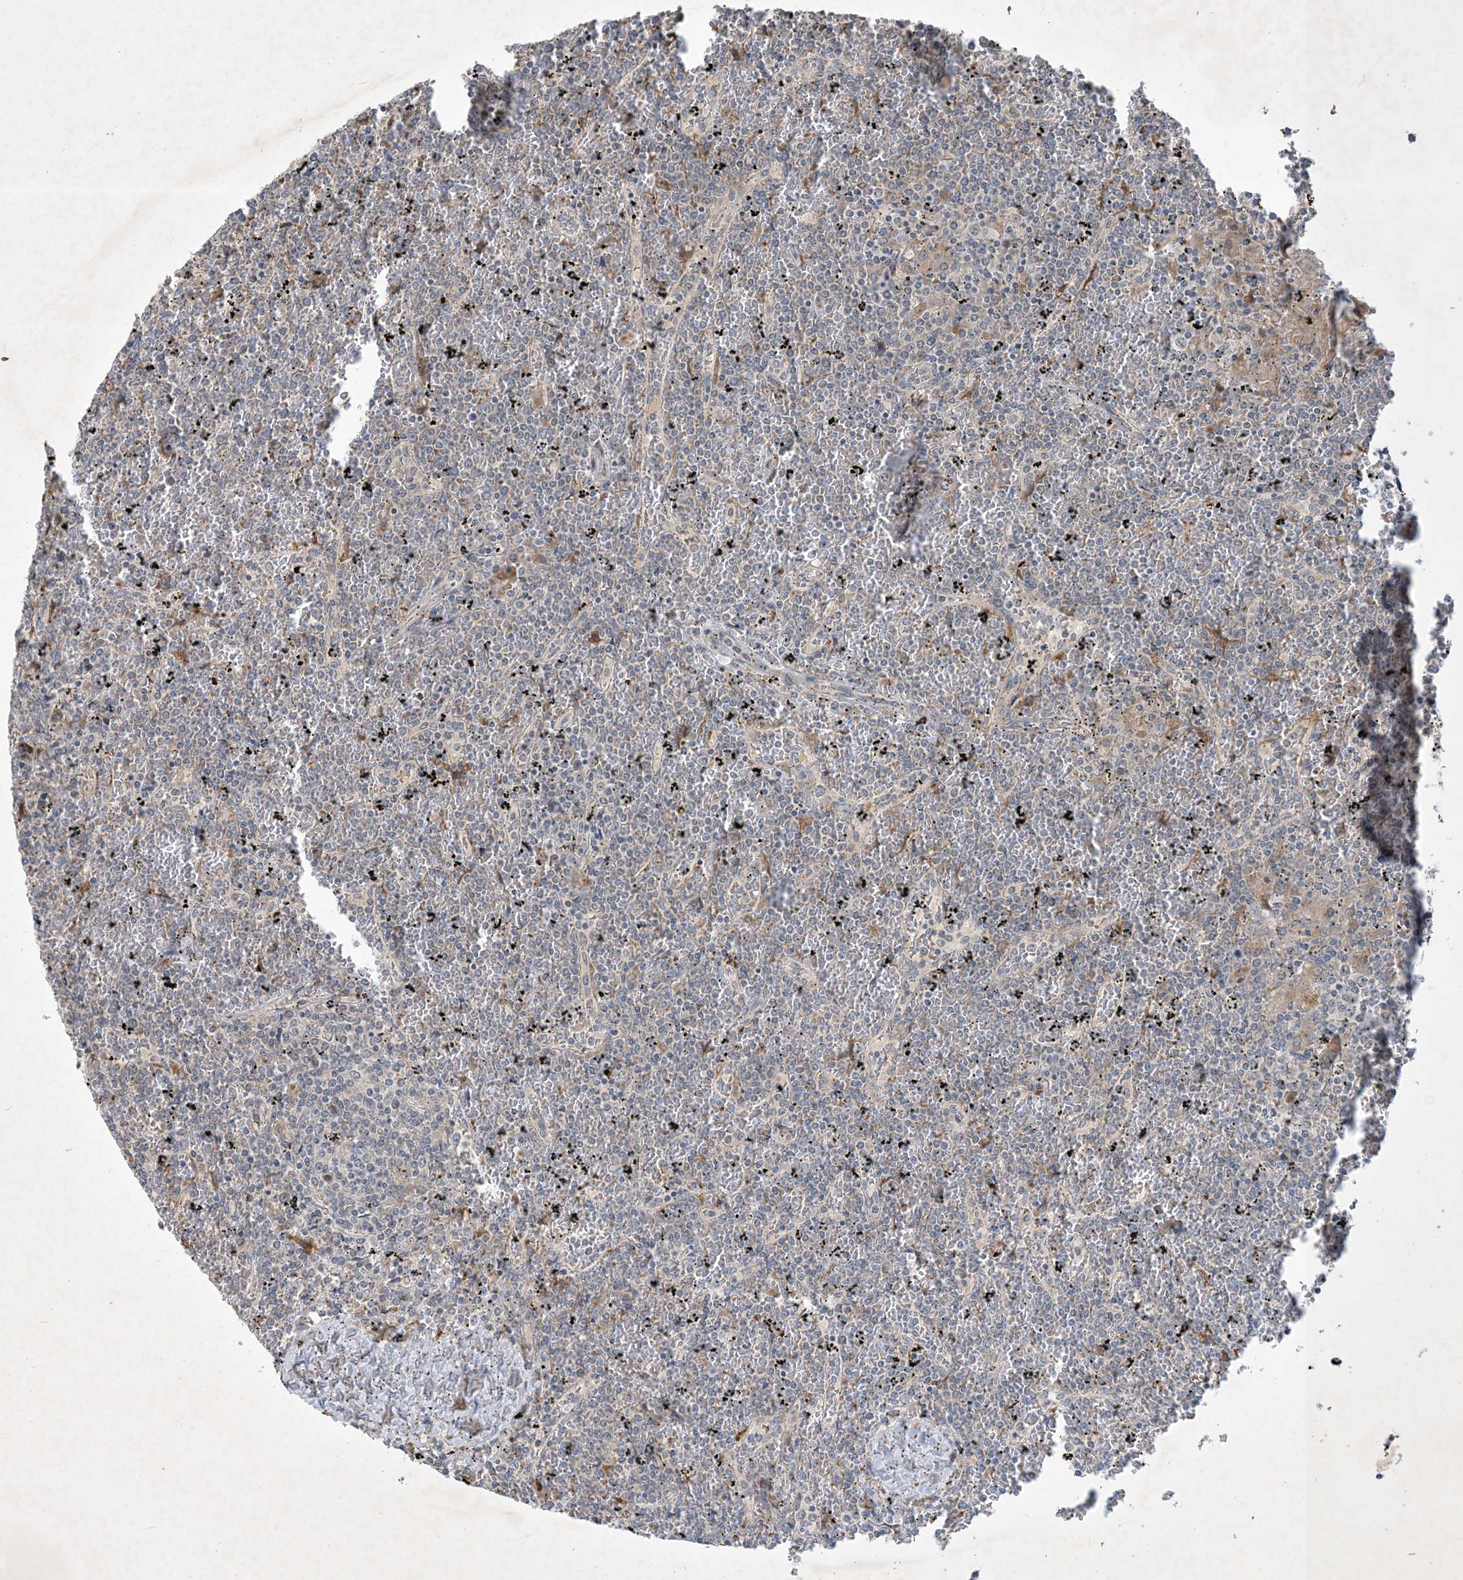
{"staining": {"intensity": "negative", "quantity": "none", "location": "none"}, "tissue": "lymphoma", "cell_type": "Tumor cells", "image_type": "cancer", "snomed": [{"axis": "morphology", "description": "Malignant lymphoma, non-Hodgkin's type, Low grade"}, {"axis": "topography", "description": "Spleen"}], "caption": "Tumor cells are negative for protein expression in human lymphoma.", "gene": "MRPS18A", "patient": {"sex": "female", "age": 19}}